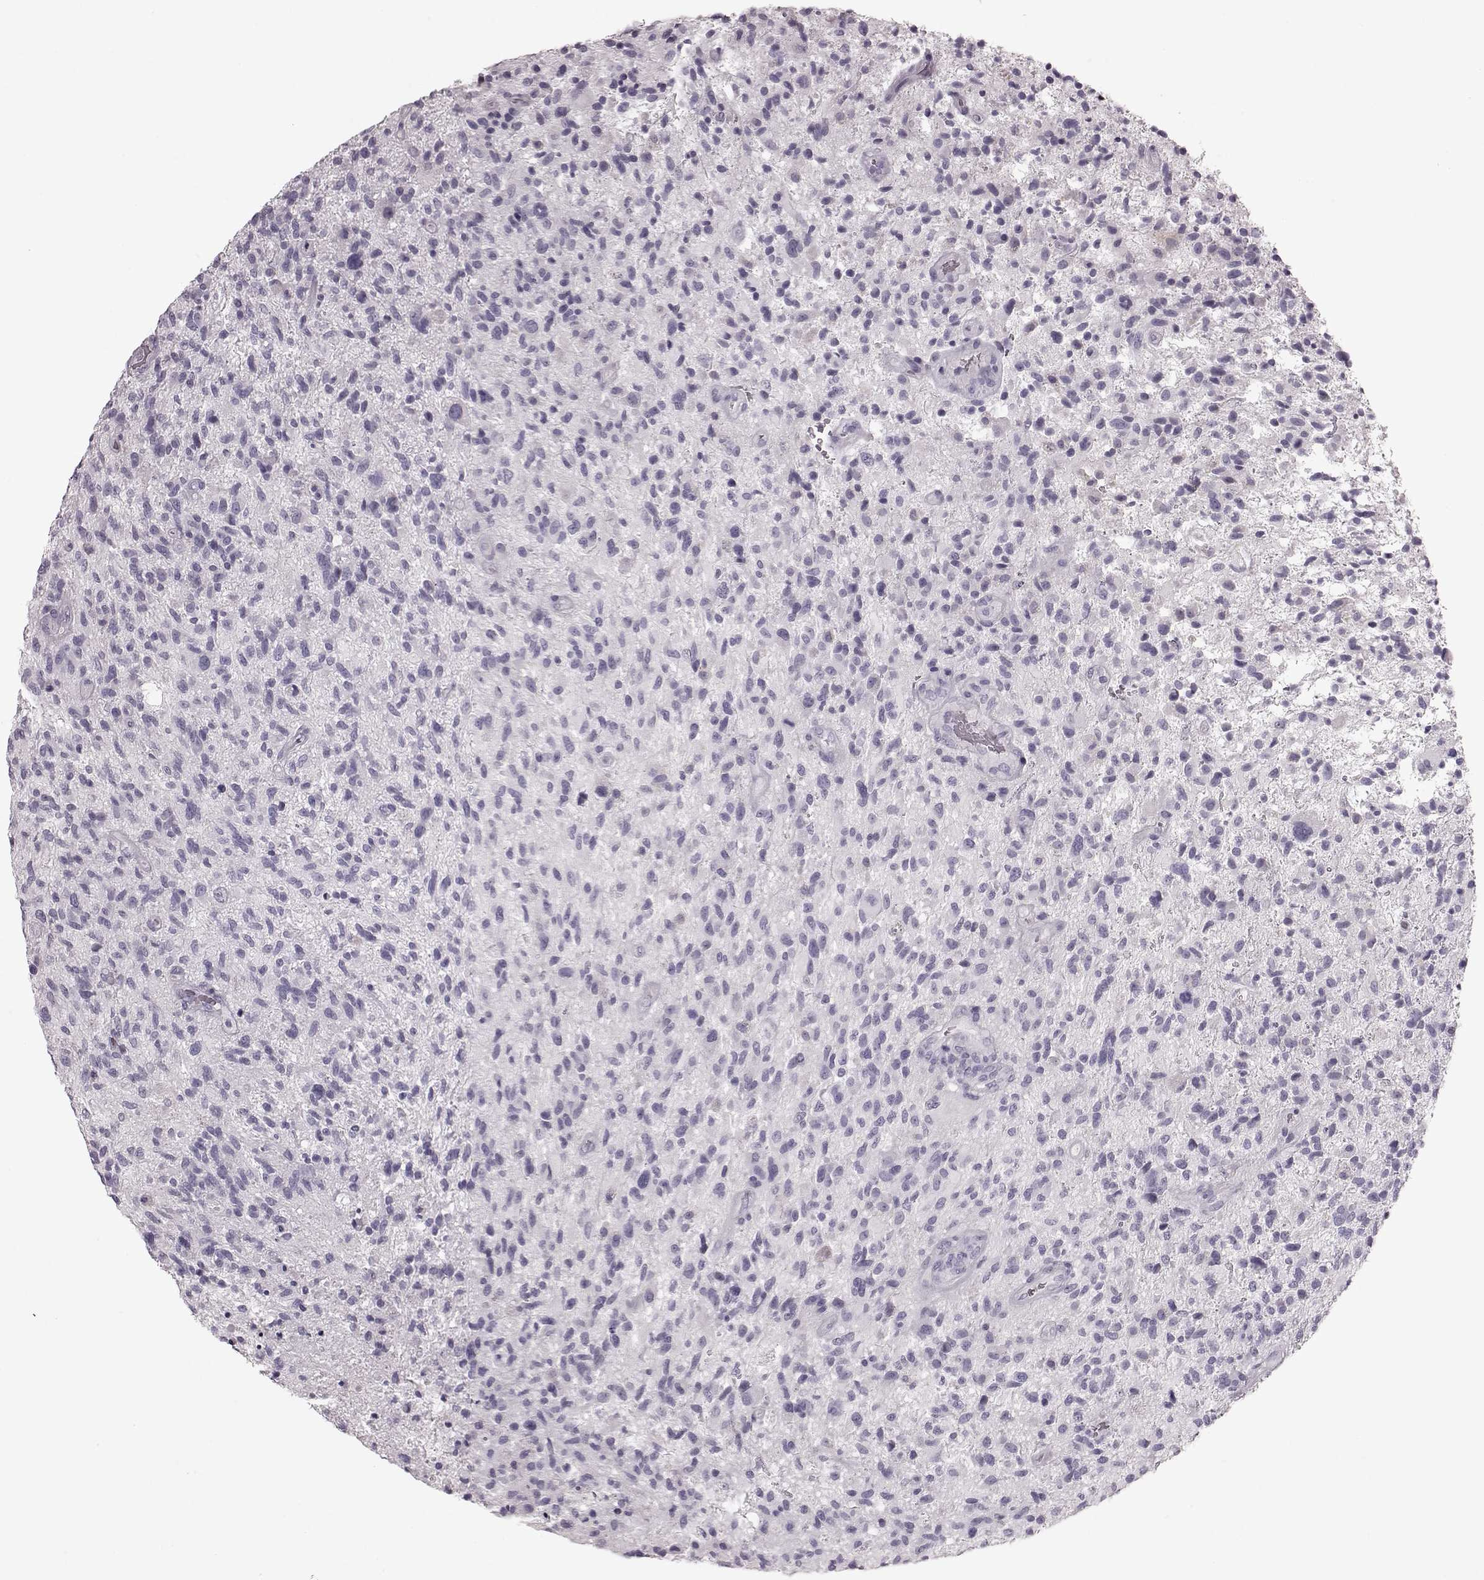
{"staining": {"intensity": "negative", "quantity": "none", "location": "none"}, "tissue": "glioma", "cell_type": "Tumor cells", "image_type": "cancer", "snomed": [{"axis": "morphology", "description": "Glioma, malignant, High grade"}, {"axis": "topography", "description": "Brain"}], "caption": "Tumor cells are negative for protein expression in human malignant glioma (high-grade).", "gene": "CRYBA2", "patient": {"sex": "male", "age": 47}}